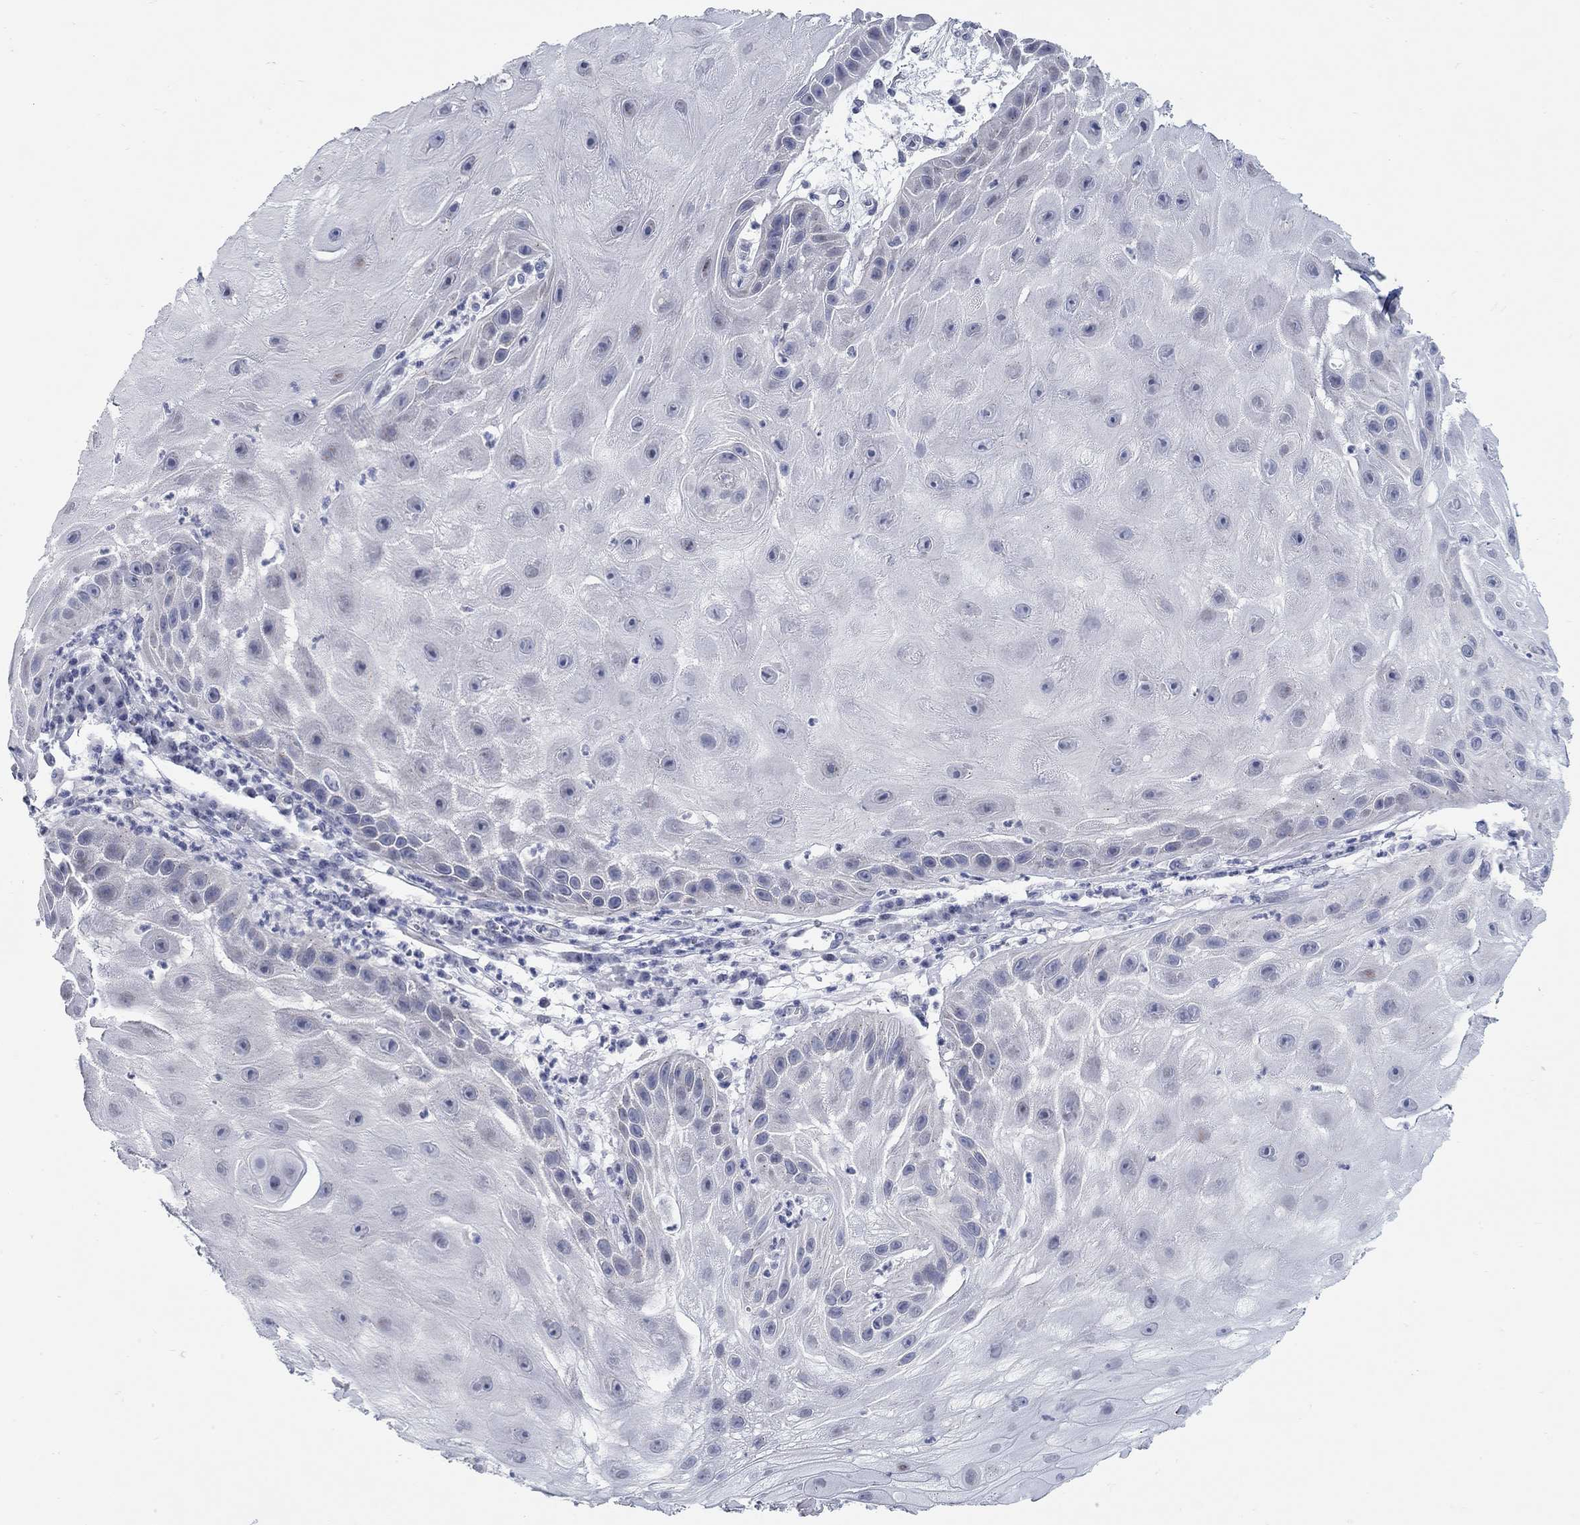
{"staining": {"intensity": "negative", "quantity": "none", "location": "none"}, "tissue": "skin cancer", "cell_type": "Tumor cells", "image_type": "cancer", "snomed": [{"axis": "morphology", "description": "Normal tissue, NOS"}, {"axis": "morphology", "description": "Squamous cell carcinoma, NOS"}, {"axis": "topography", "description": "Skin"}], "caption": "This is an immunohistochemistry (IHC) image of human skin squamous cell carcinoma. There is no positivity in tumor cells.", "gene": "WASF3", "patient": {"sex": "male", "age": 79}}